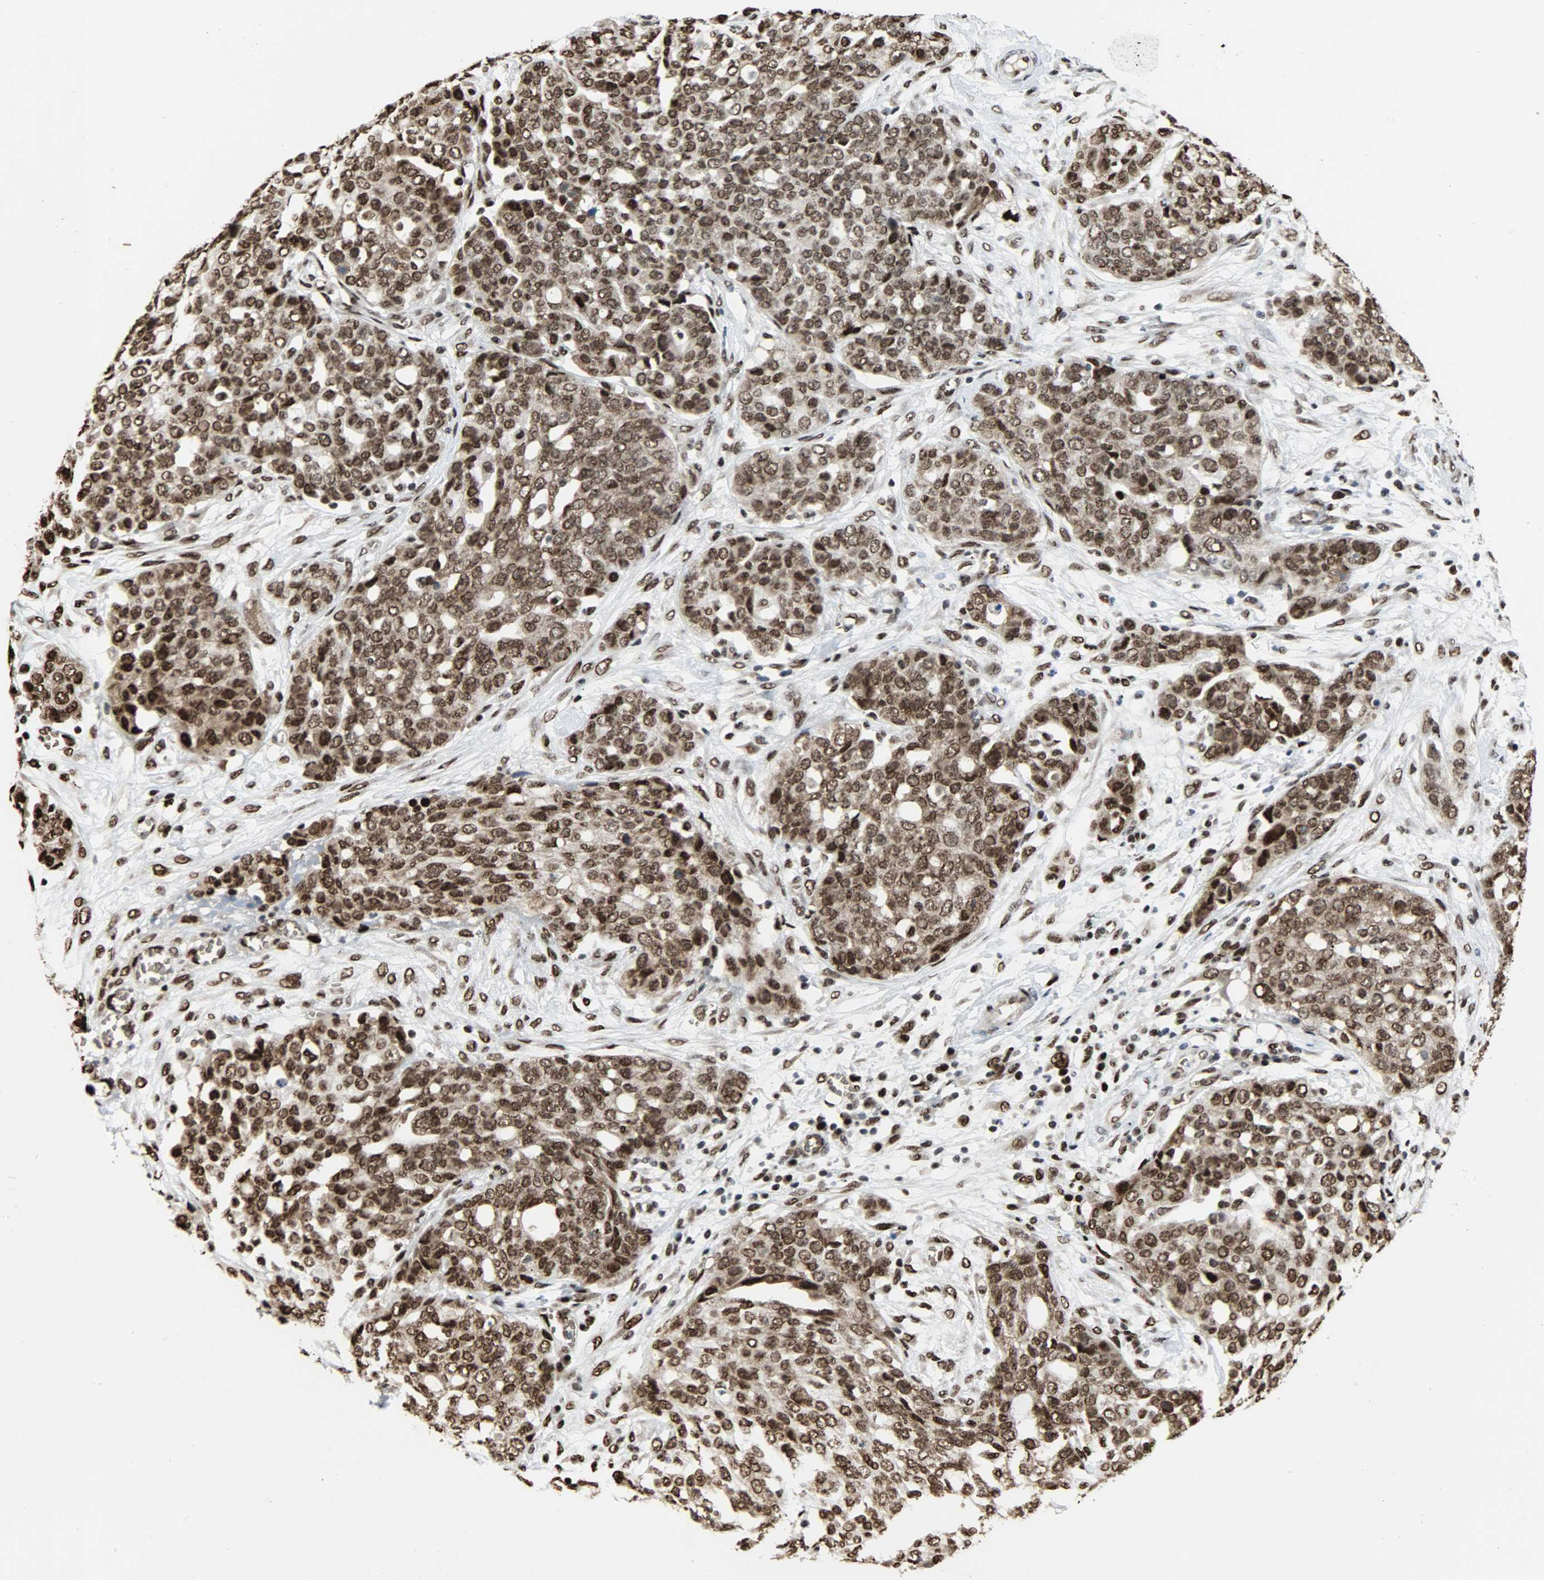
{"staining": {"intensity": "strong", "quantity": ">75%", "location": "cytoplasmic/membranous,nuclear"}, "tissue": "ovarian cancer", "cell_type": "Tumor cells", "image_type": "cancer", "snomed": [{"axis": "morphology", "description": "Cystadenocarcinoma, serous, NOS"}, {"axis": "topography", "description": "Soft tissue"}, {"axis": "topography", "description": "Ovary"}], "caption": "DAB immunohistochemical staining of human ovarian cancer displays strong cytoplasmic/membranous and nuclear protein staining in approximately >75% of tumor cells.", "gene": "SNAI1", "patient": {"sex": "female", "age": 57}}